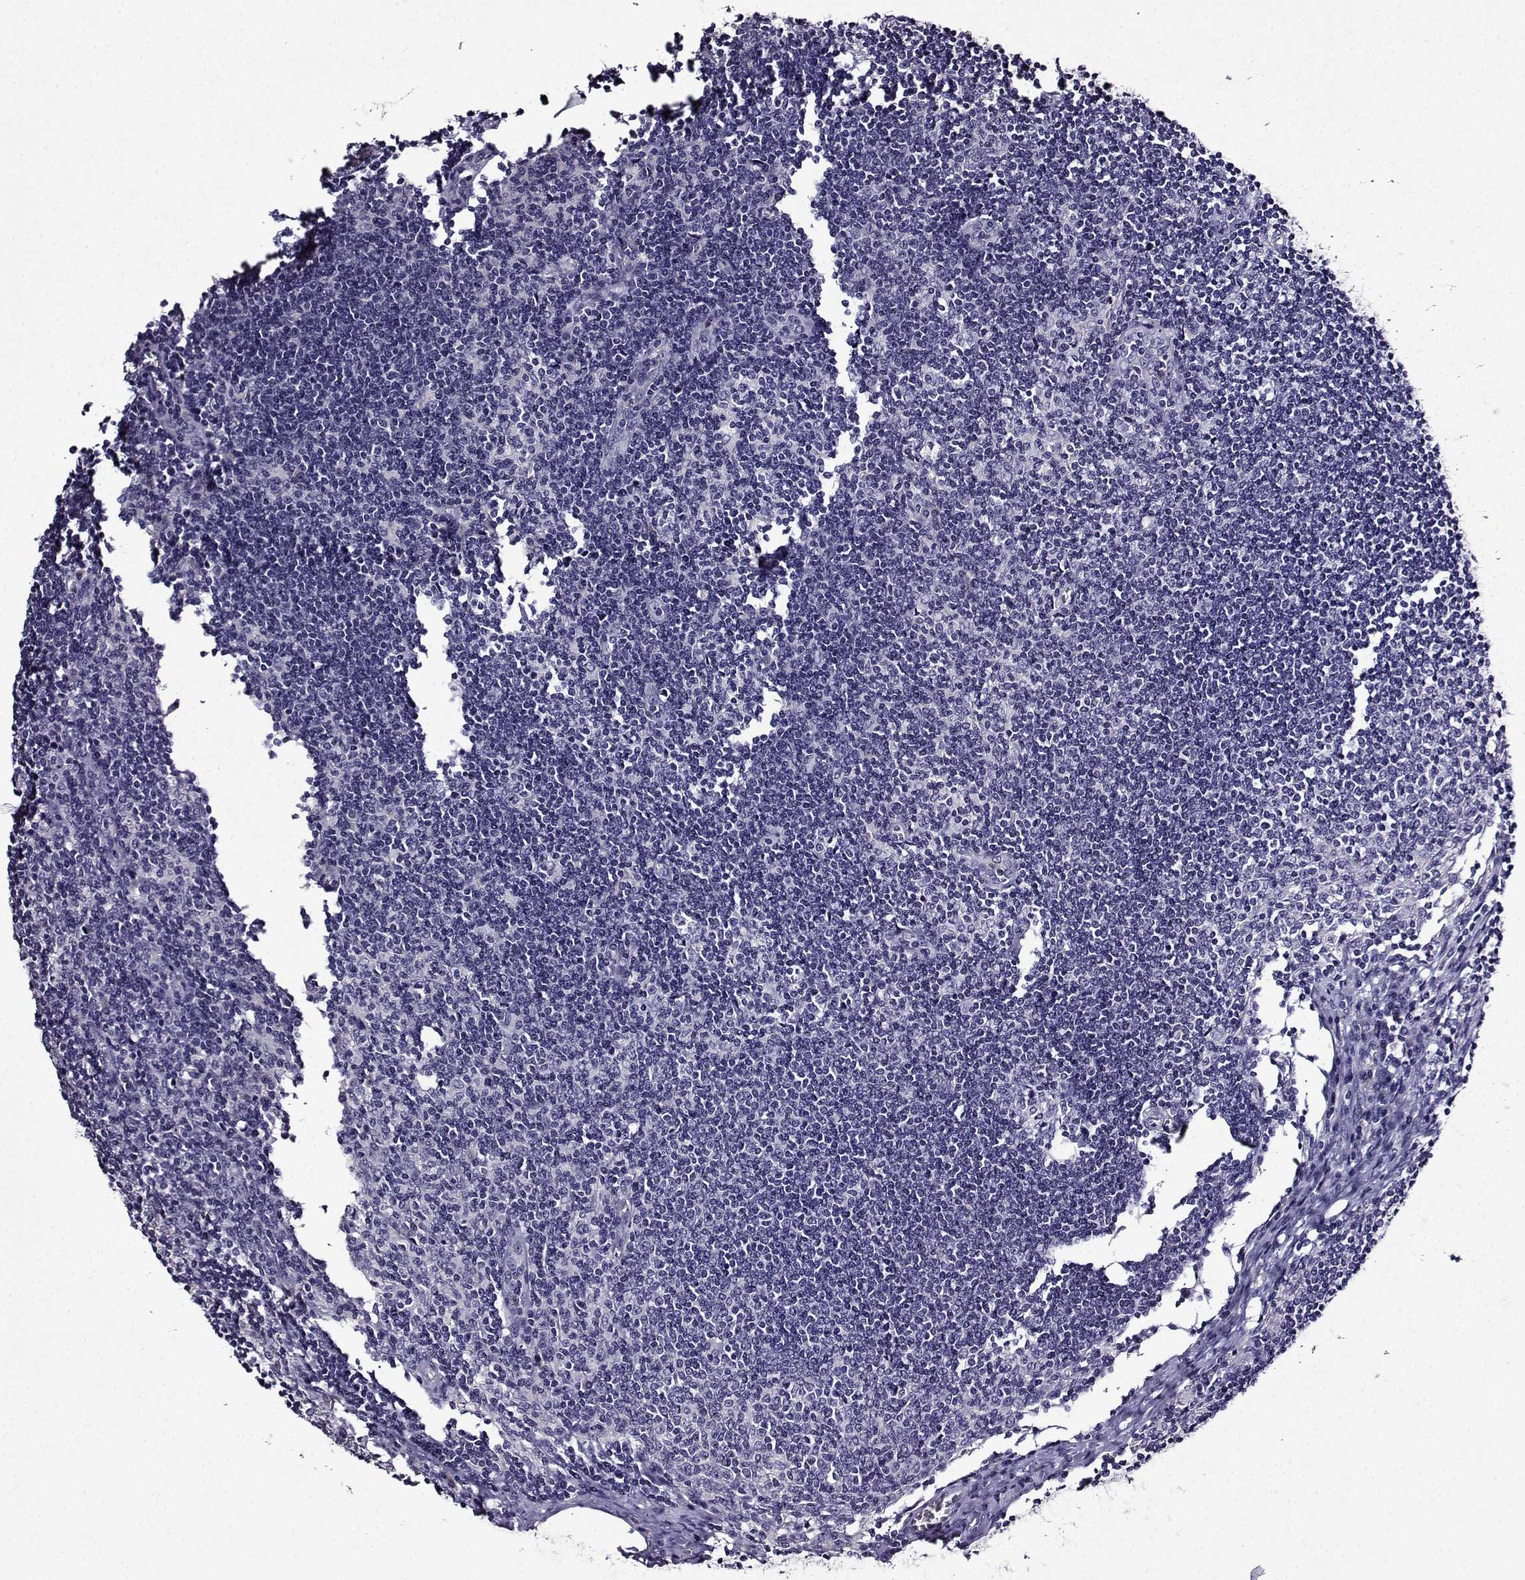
{"staining": {"intensity": "negative", "quantity": "none", "location": "none"}, "tissue": "lymph node", "cell_type": "Germinal center cells", "image_type": "normal", "snomed": [{"axis": "morphology", "description": "Normal tissue, NOS"}, {"axis": "topography", "description": "Lymph node"}], "caption": "Germinal center cells are negative for protein expression in normal human lymph node. The staining is performed using DAB (3,3'-diaminobenzidine) brown chromogen with nuclei counter-stained in using hematoxylin.", "gene": "TMEM266", "patient": {"sex": "male", "age": 59}}